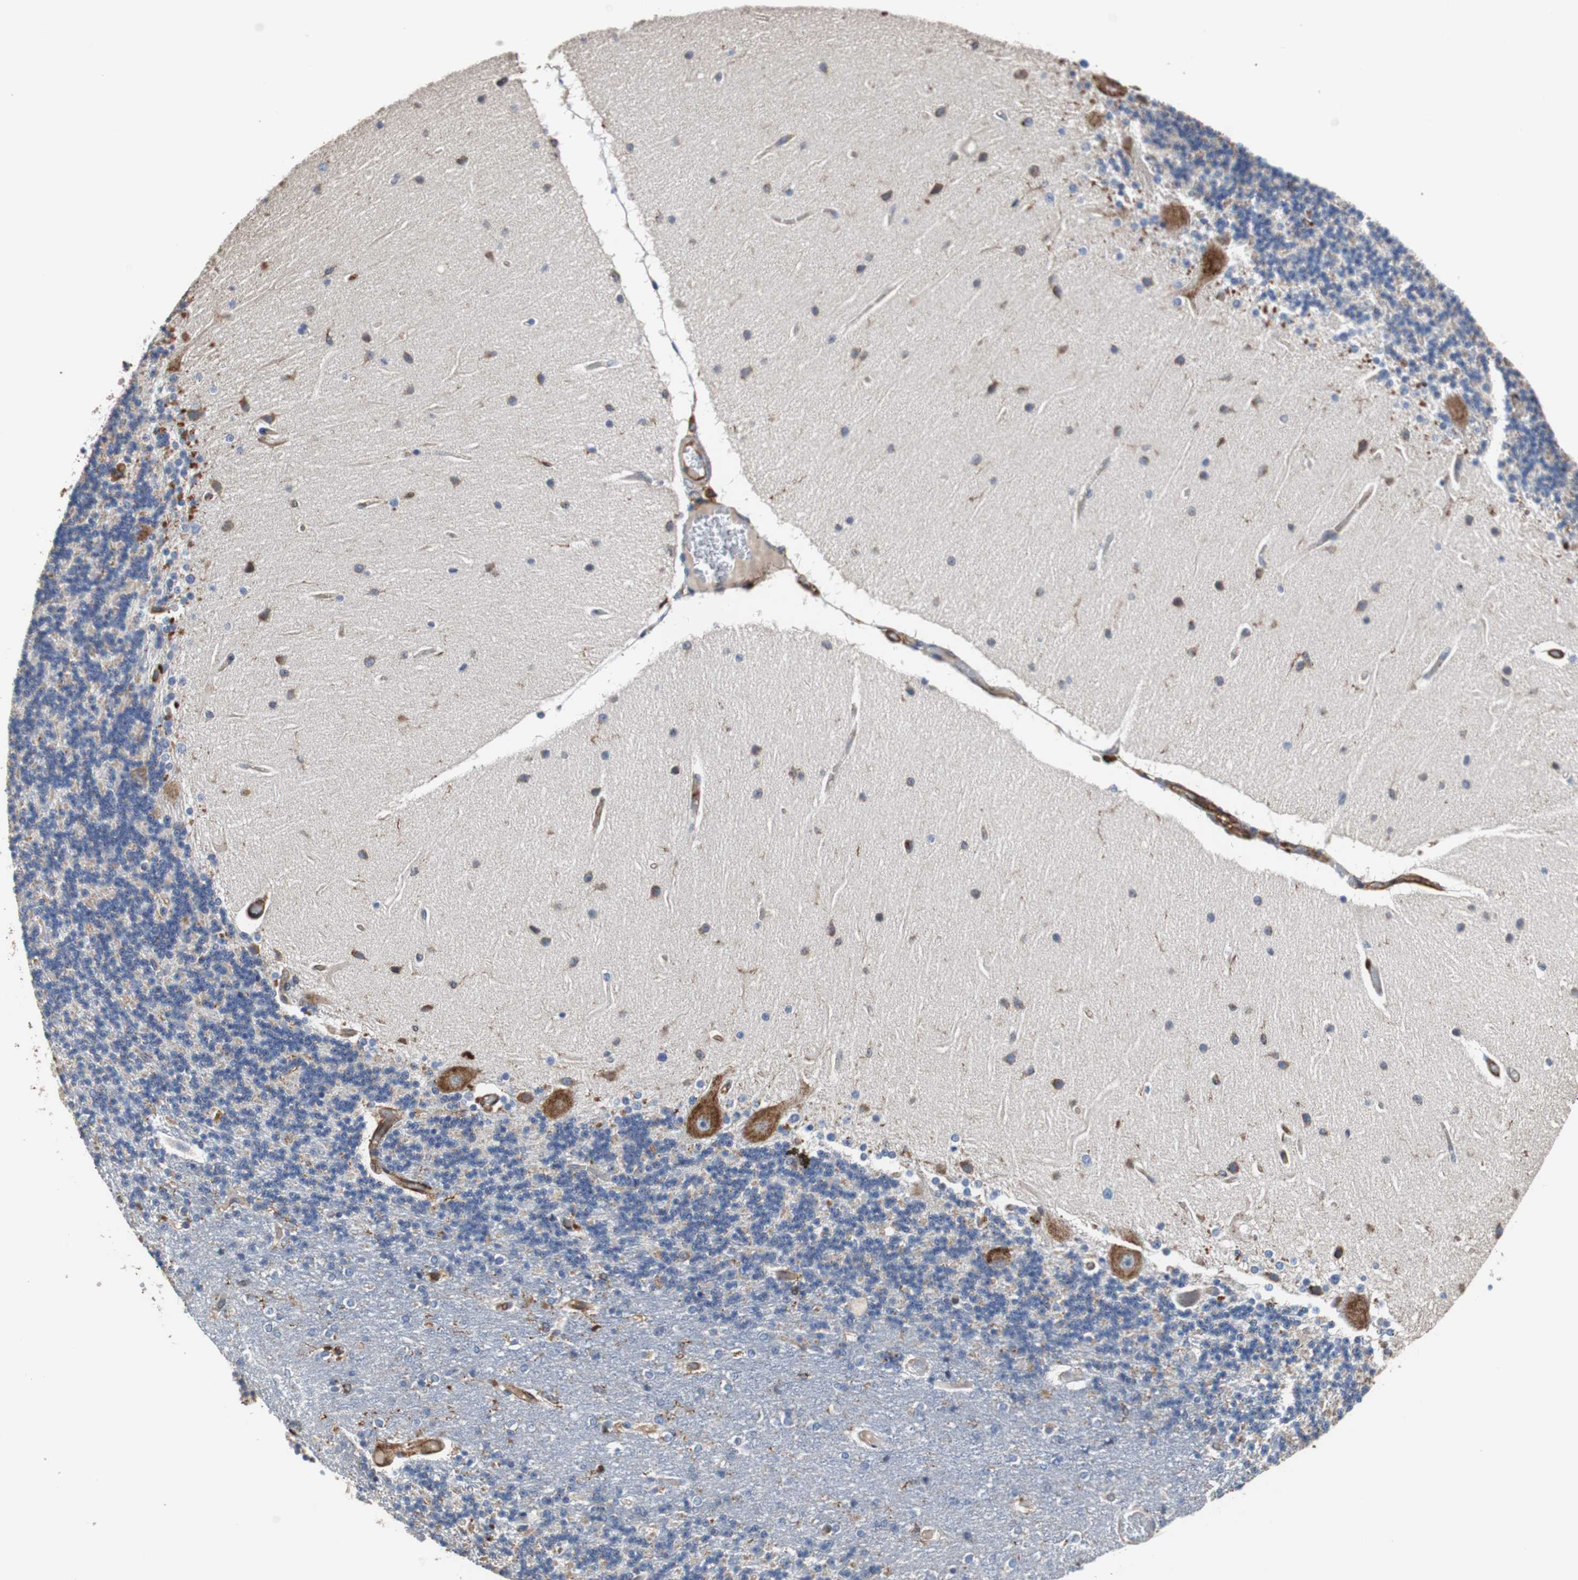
{"staining": {"intensity": "weak", "quantity": ">75%", "location": "cytoplasmic/membranous"}, "tissue": "cerebellum", "cell_type": "Cells in granular layer", "image_type": "normal", "snomed": [{"axis": "morphology", "description": "Normal tissue, NOS"}, {"axis": "topography", "description": "Cerebellum"}], "caption": "High-magnification brightfield microscopy of benign cerebellum stained with DAB (3,3'-diaminobenzidine) (brown) and counterstained with hematoxylin (blue). cells in granular layer exhibit weak cytoplasmic/membranous positivity is appreciated in approximately>75% of cells.", "gene": "PLCG2", "patient": {"sex": "female", "age": 54}}